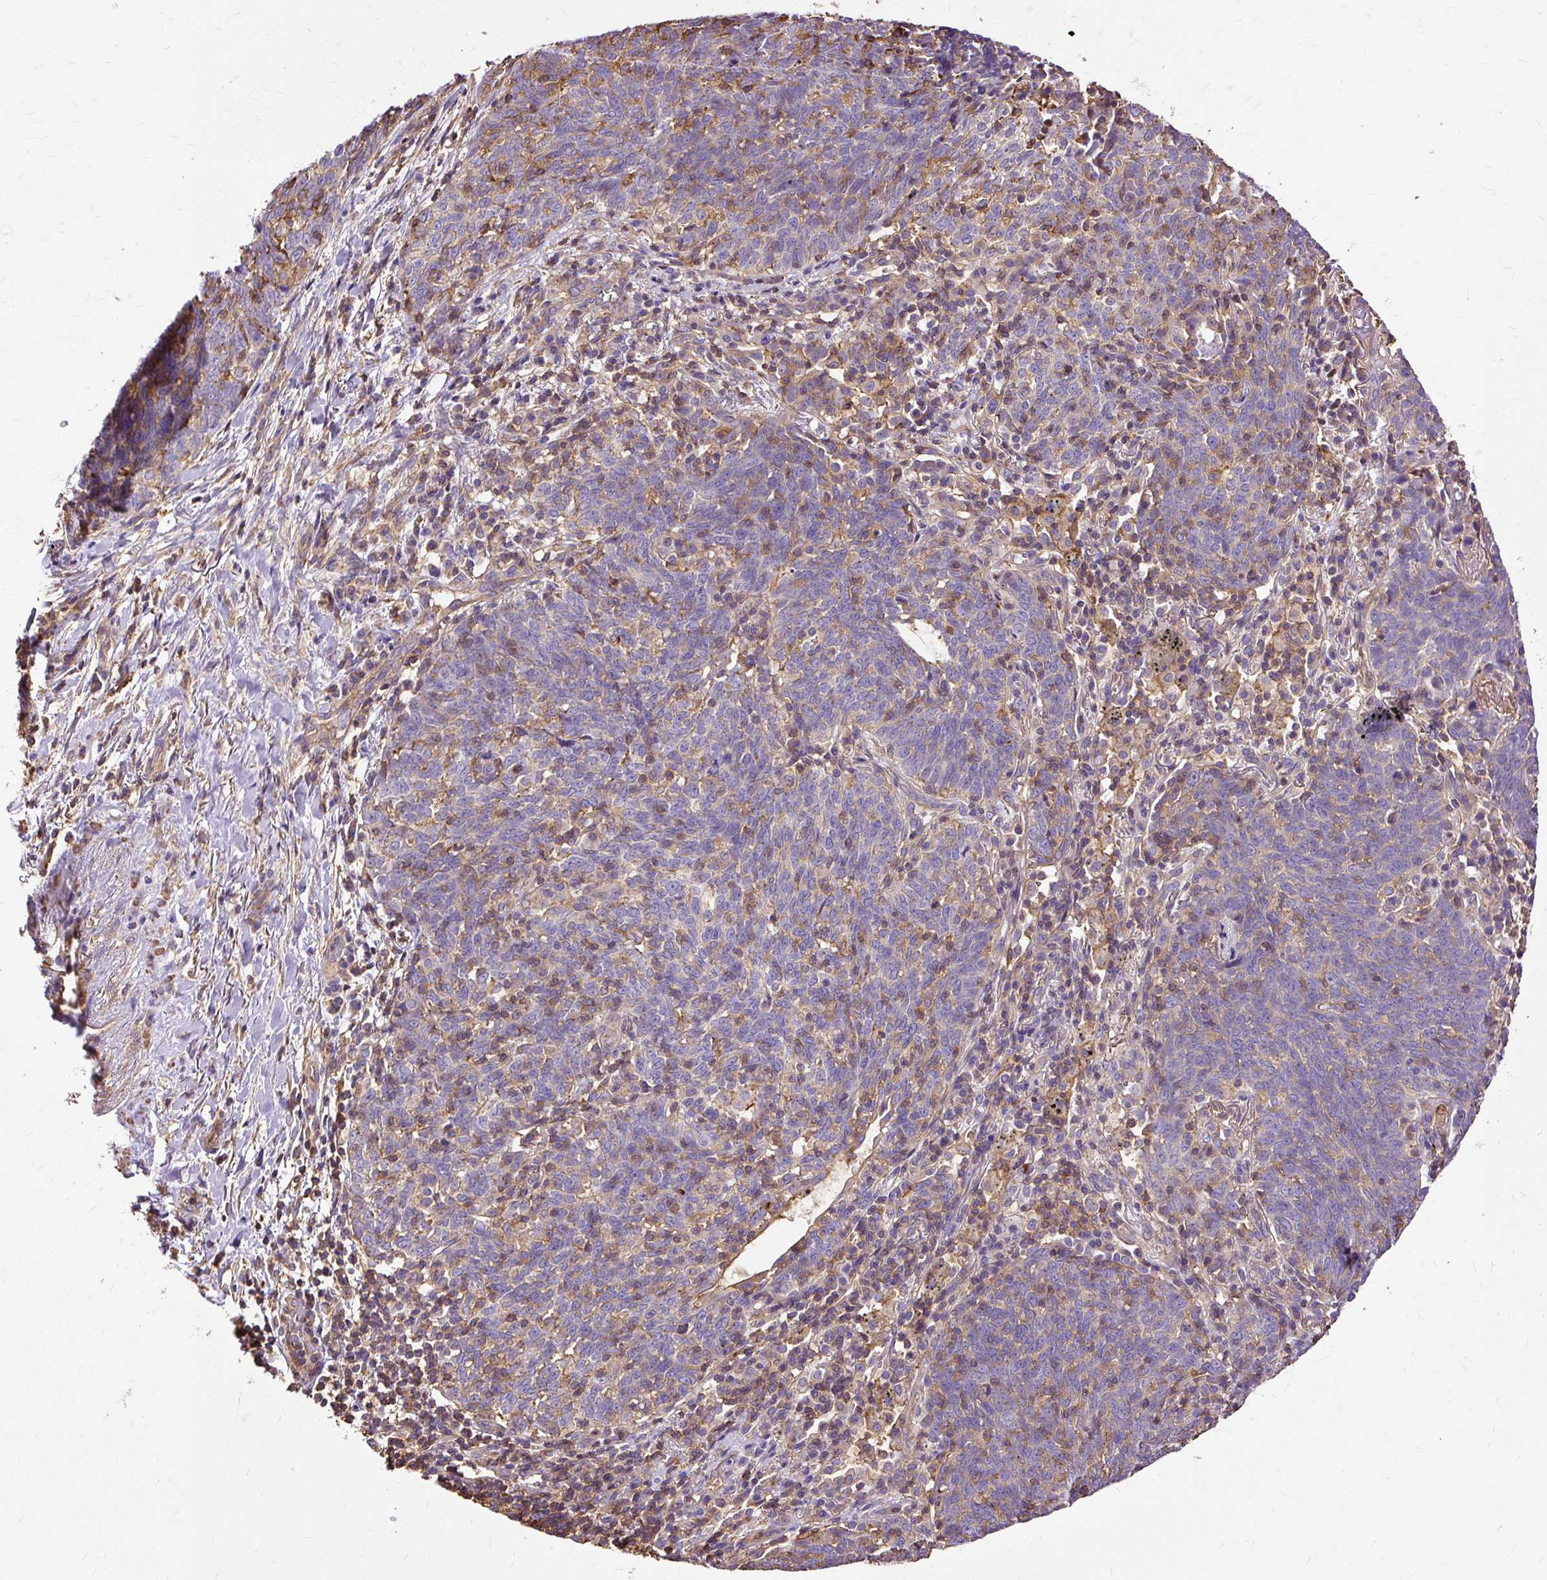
{"staining": {"intensity": "negative", "quantity": "none", "location": "none"}, "tissue": "lung cancer", "cell_type": "Tumor cells", "image_type": "cancer", "snomed": [{"axis": "morphology", "description": "Squamous cell carcinoma, NOS"}, {"axis": "topography", "description": "Lung"}], "caption": "Immunohistochemistry histopathology image of lung squamous cell carcinoma stained for a protein (brown), which exhibits no expression in tumor cells. (Immunohistochemistry (ihc), brightfield microscopy, high magnification).", "gene": "KLHL11", "patient": {"sex": "female", "age": 72}}